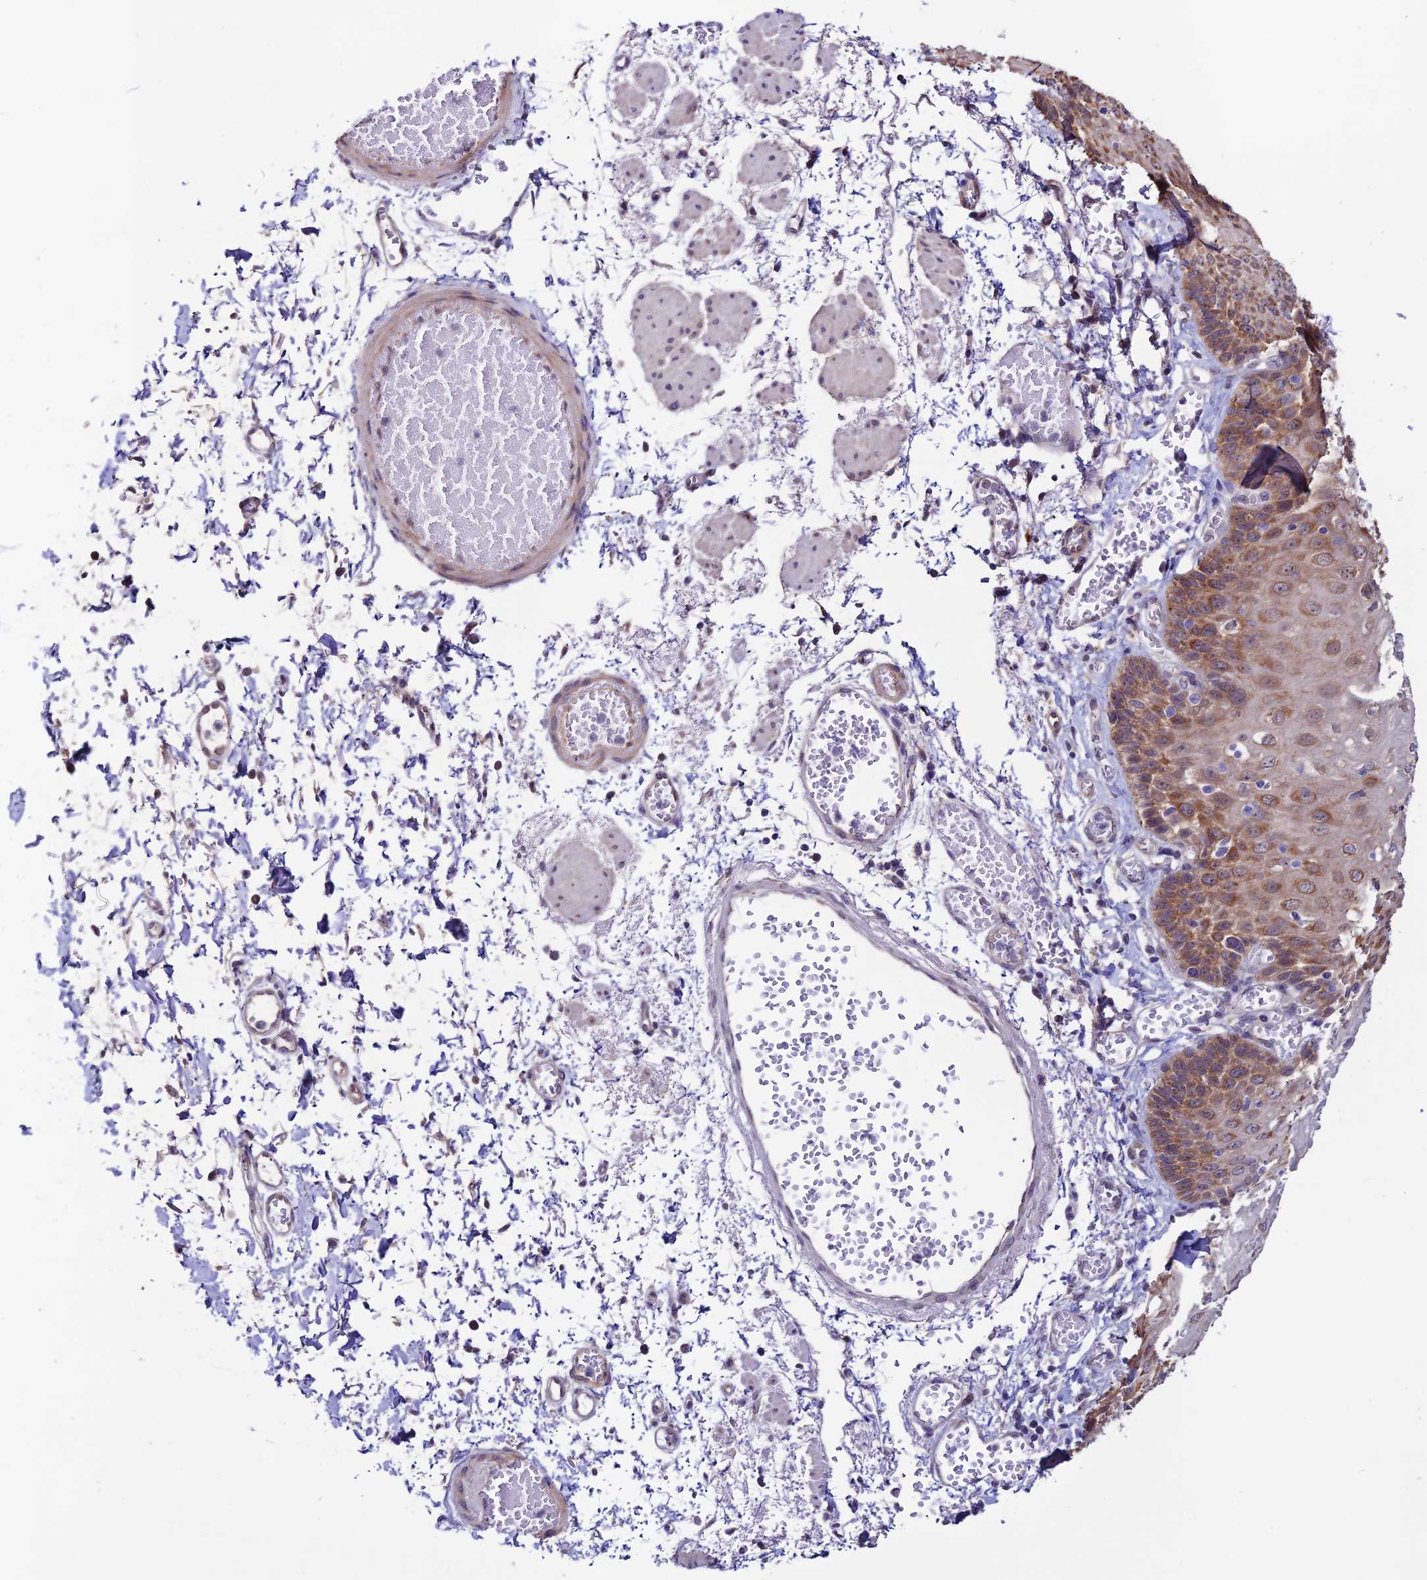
{"staining": {"intensity": "moderate", "quantity": ">75%", "location": "cytoplasmic/membranous"}, "tissue": "esophagus", "cell_type": "Squamous epithelial cells", "image_type": "normal", "snomed": [{"axis": "morphology", "description": "Normal tissue, NOS"}, {"axis": "topography", "description": "Esophagus"}], "caption": "A brown stain shows moderate cytoplasmic/membranous expression of a protein in squamous epithelial cells of unremarkable human esophagus. (DAB = brown stain, brightfield microscopy at high magnification).", "gene": "FZD8", "patient": {"sex": "male", "age": 81}}